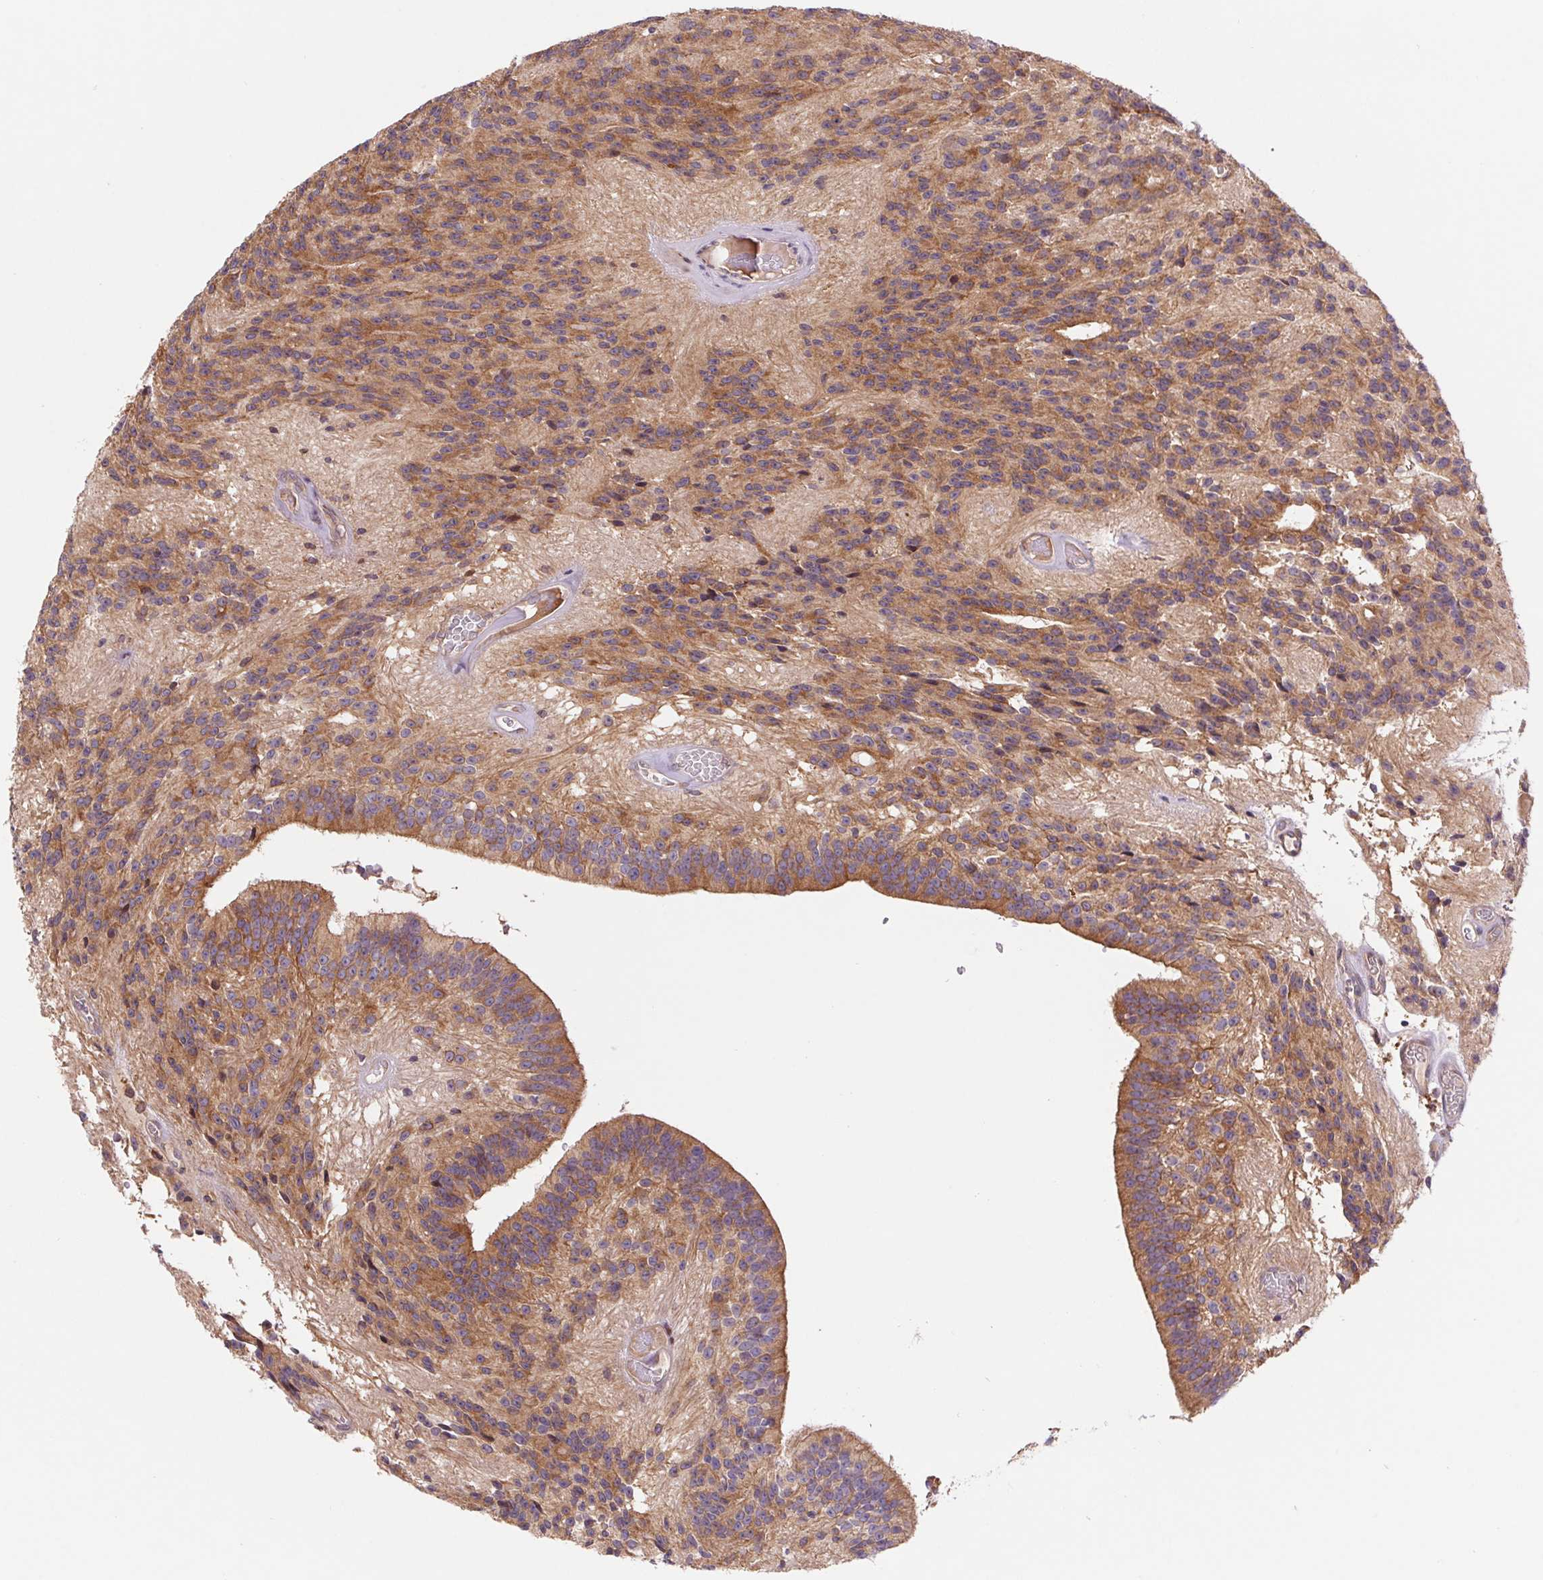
{"staining": {"intensity": "moderate", "quantity": ">75%", "location": "cytoplasmic/membranous"}, "tissue": "glioma", "cell_type": "Tumor cells", "image_type": "cancer", "snomed": [{"axis": "morphology", "description": "Glioma, malignant, Low grade"}, {"axis": "topography", "description": "Brain"}], "caption": "Immunohistochemical staining of malignant glioma (low-grade) reveals medium levels of moderate cytoplasmic/membranous protein staining in about >75% of tumor cells.", "gene": "KLHL20", "patient": {"sex": "male", "age": 31}}